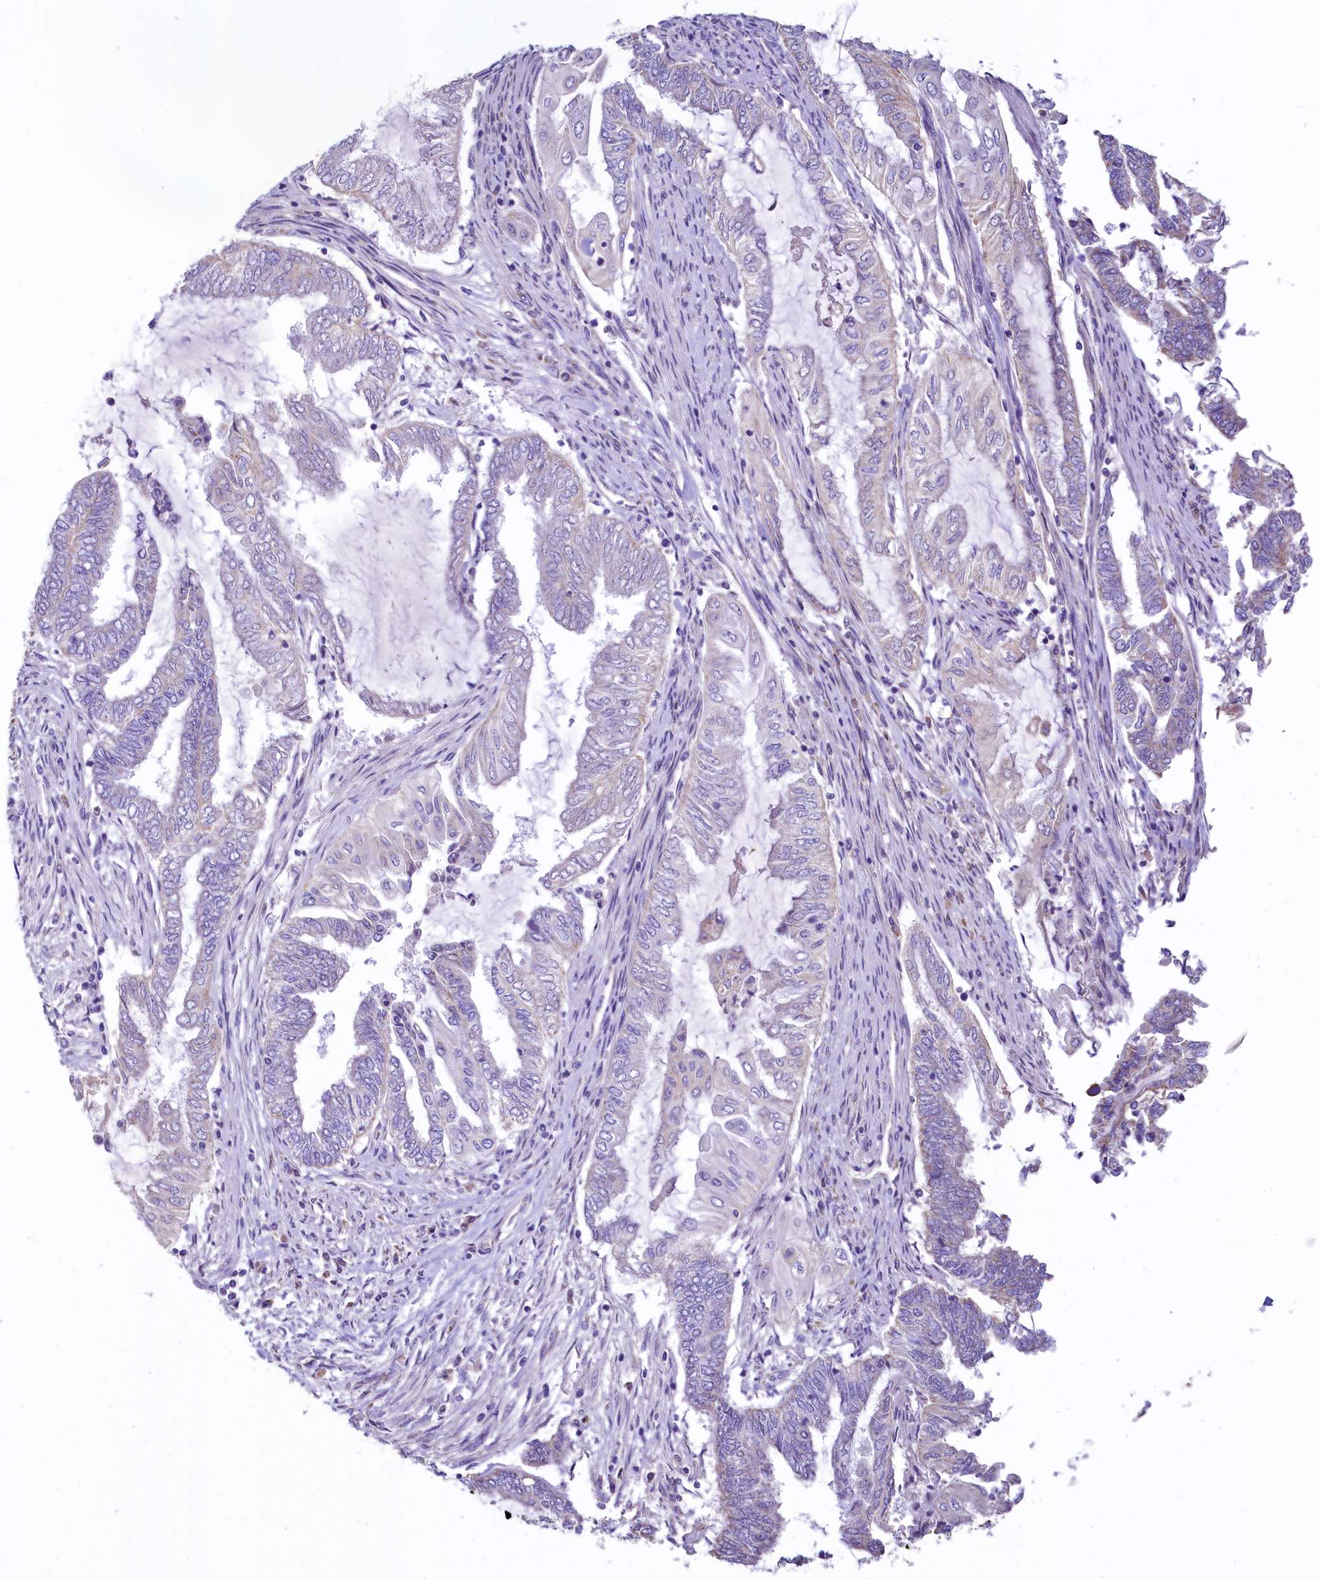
{"staining": {"intensity": "negative", "quantity": "none", "location": "none"}, "tissue": "endometrial cancer", "cell_type": "Tumor cells", "image_type": "cancer", "snomed": [{"axis": "morphology", "description": "Adenocarcinoma, NOS"}, {"axis": "topography", "description": "Uterus"}, {"axis": "topography", "description": "Endometrium"}], "caption": "Tumor cells show no significant expression in endometrial cancer. Nuclei are stained in blue.", "gene": "IDH3A", "patient": {"sex": "female", "age": 70}}